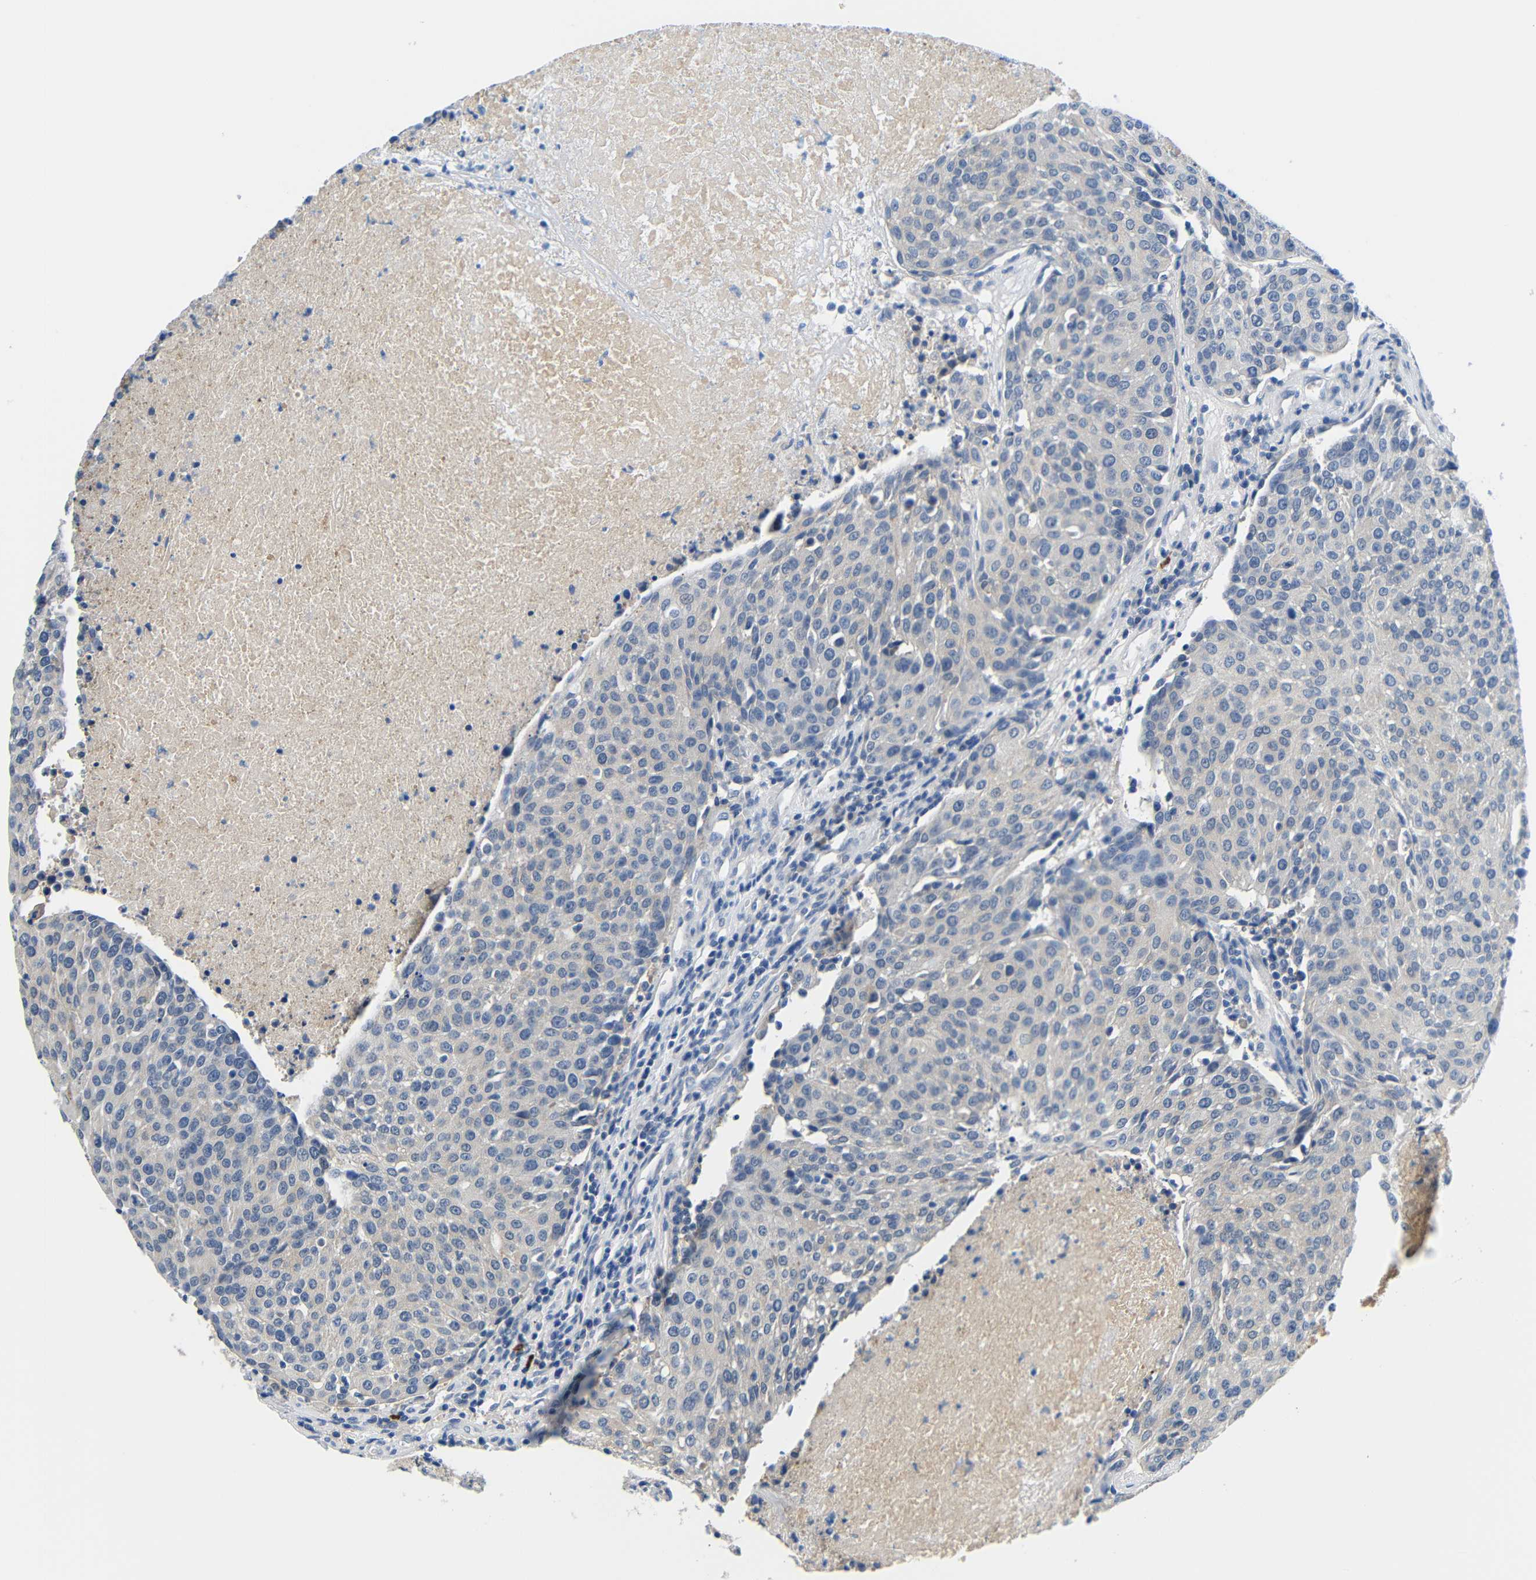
{"staining": {"intensity": "weak", "quantity": "<25%", "location": "cytoplasmic/membranous"}, "tissue": "urothelial cancer", "cell_type": "Tumor cells", "image_type": "cancer", "snomed": [{"axis": "morphology", "description": "Urothelial carcinoma, High grade"}, {"axis": "topography", "description": "Urinary bladder"}], "caption": "A high-resolution photomicrograph shows immunohistochemistry (IHC) staining of high-grade urothelial carcinoma, which reveals no significant staining in tumor cells. (DAB IHC, high magnification).", "gene": "NEGR1", "patient": {"sex": "female", "age": 85}}